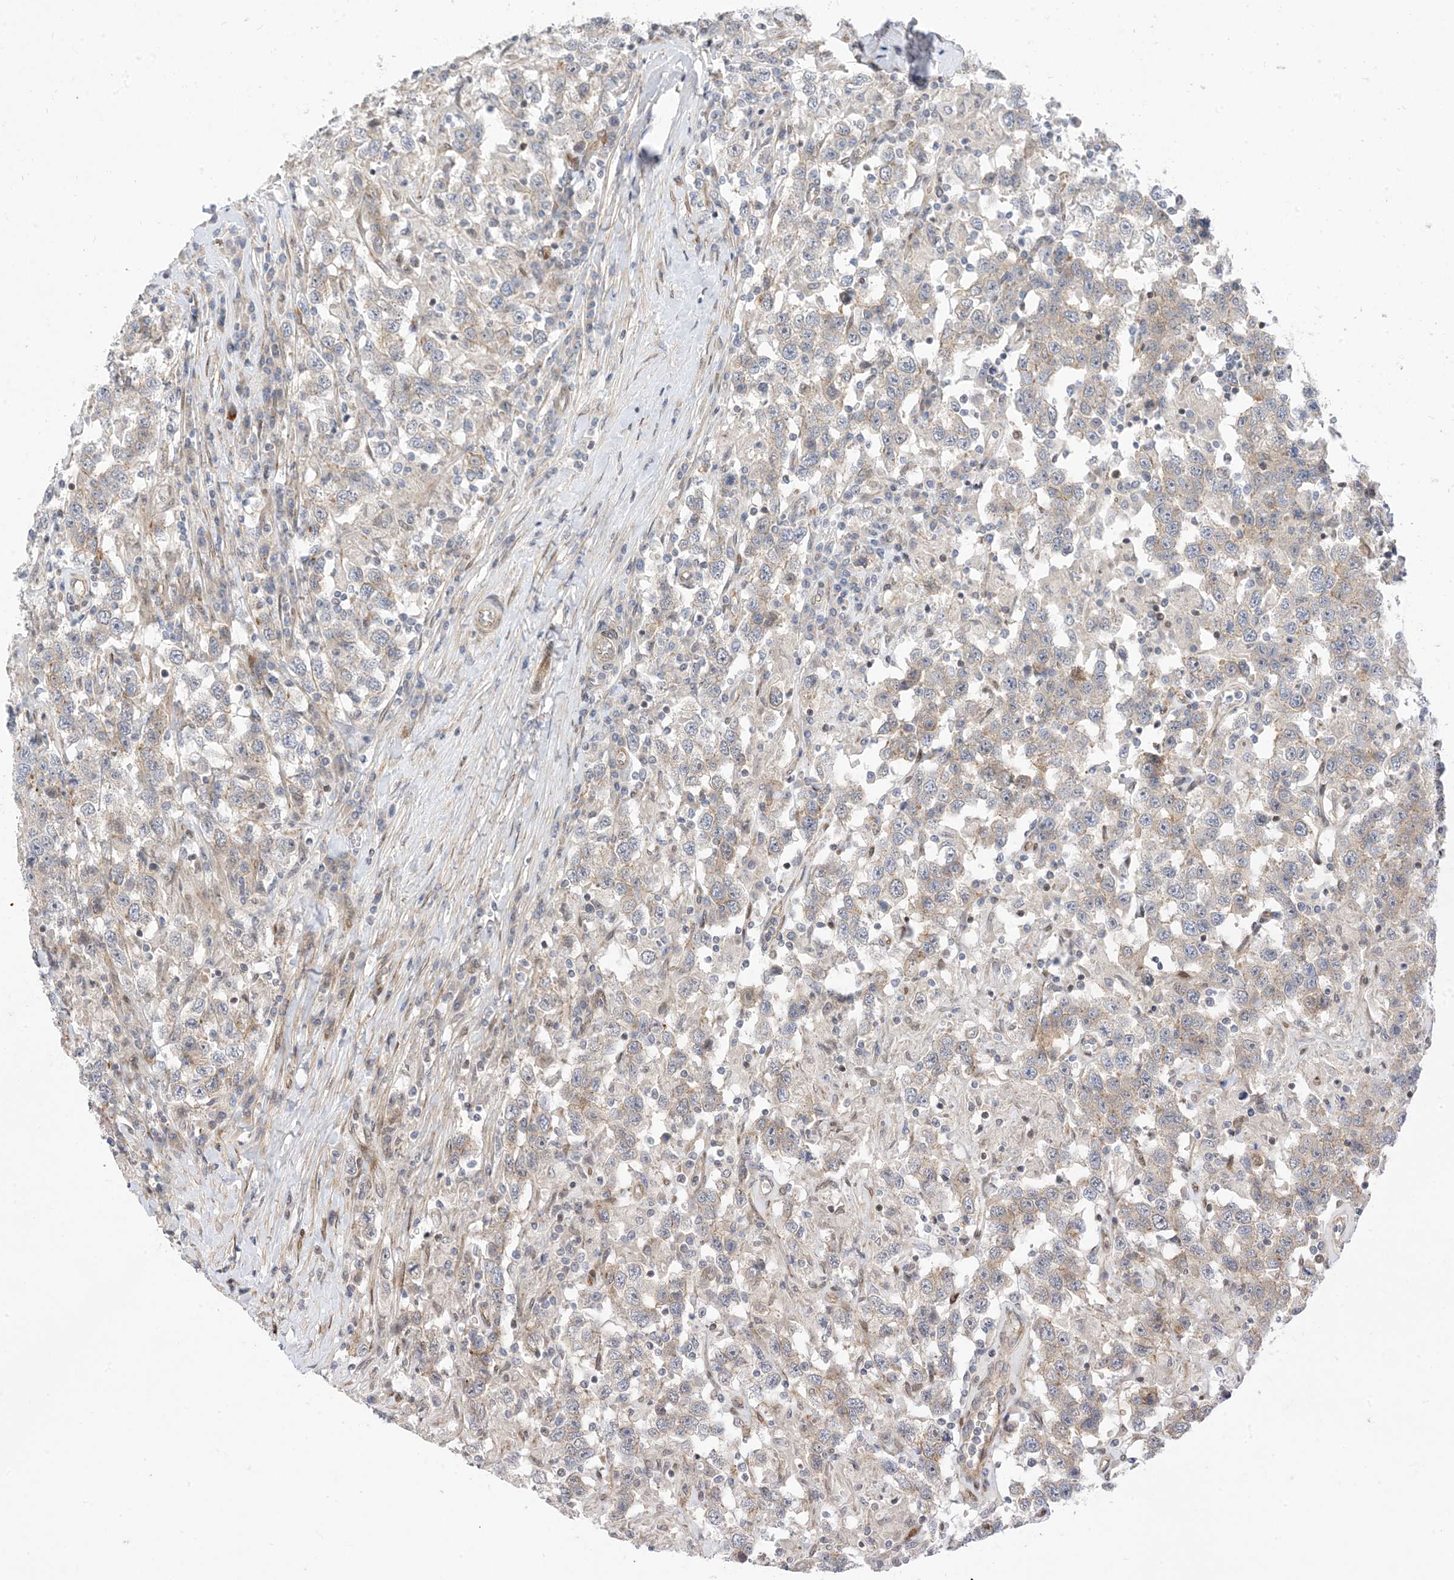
{"staining": {"intensity": "weak", "quantity": "<25%", "location": "cytoplasmic/membranous"}, "tissue": "testis cancer", "cell_type": "Tumor cells", "image_type": "cancer", "snomed": [{"axis": "morphology", "description": "Seminoma, NOS"}, {"axis": "topography", "description": "Testis"}], "caption": "The image exhibits no significant expression in tumor cells of testis cancer.", "gene": "TYSND1", "patient": {"sex": "male", "age": 41}}